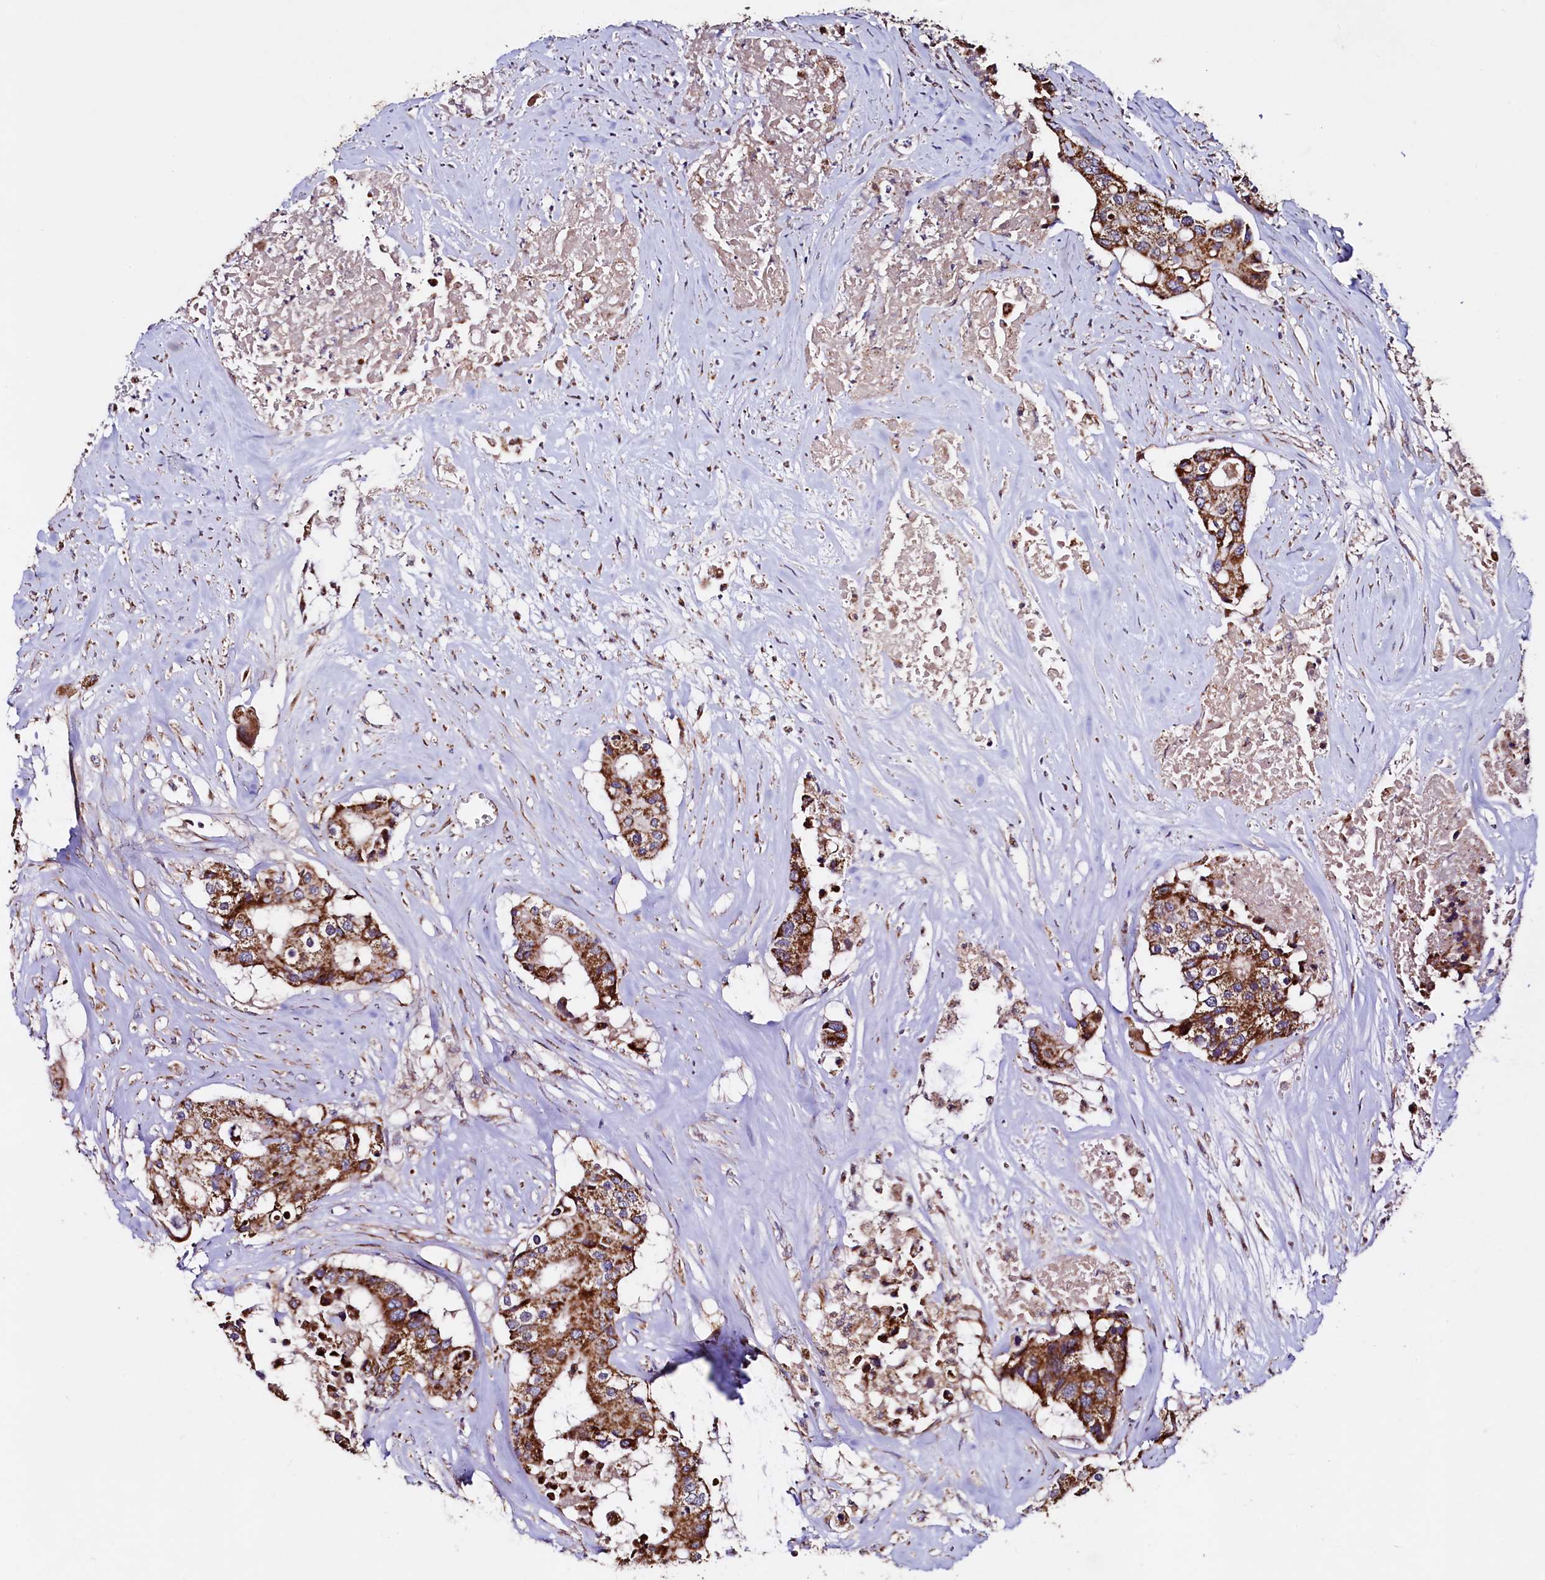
{"staining": {"intensity": "strong", "quantity": ">75%", "location": "cytoplasmic/membranous"}, "tissue": "colorectal cancer", "cell_type": "Tumor cells", "image_type": "cancer", "snomed": [{"axis": "morphology", "description": "Adenocarcinoma, NOS"}, {"axis": "topography", "description": "Colon"}], "caption": "IHC (DAB (3,3'-diaminobenzidine)) staining of adenocarcinoma (colorectal) displays strong cytoplasmic/membranous protein expression in about >75% of tumor cells.", "gene": "STARD5", "patient": {"sex": "male", "age": 77}}